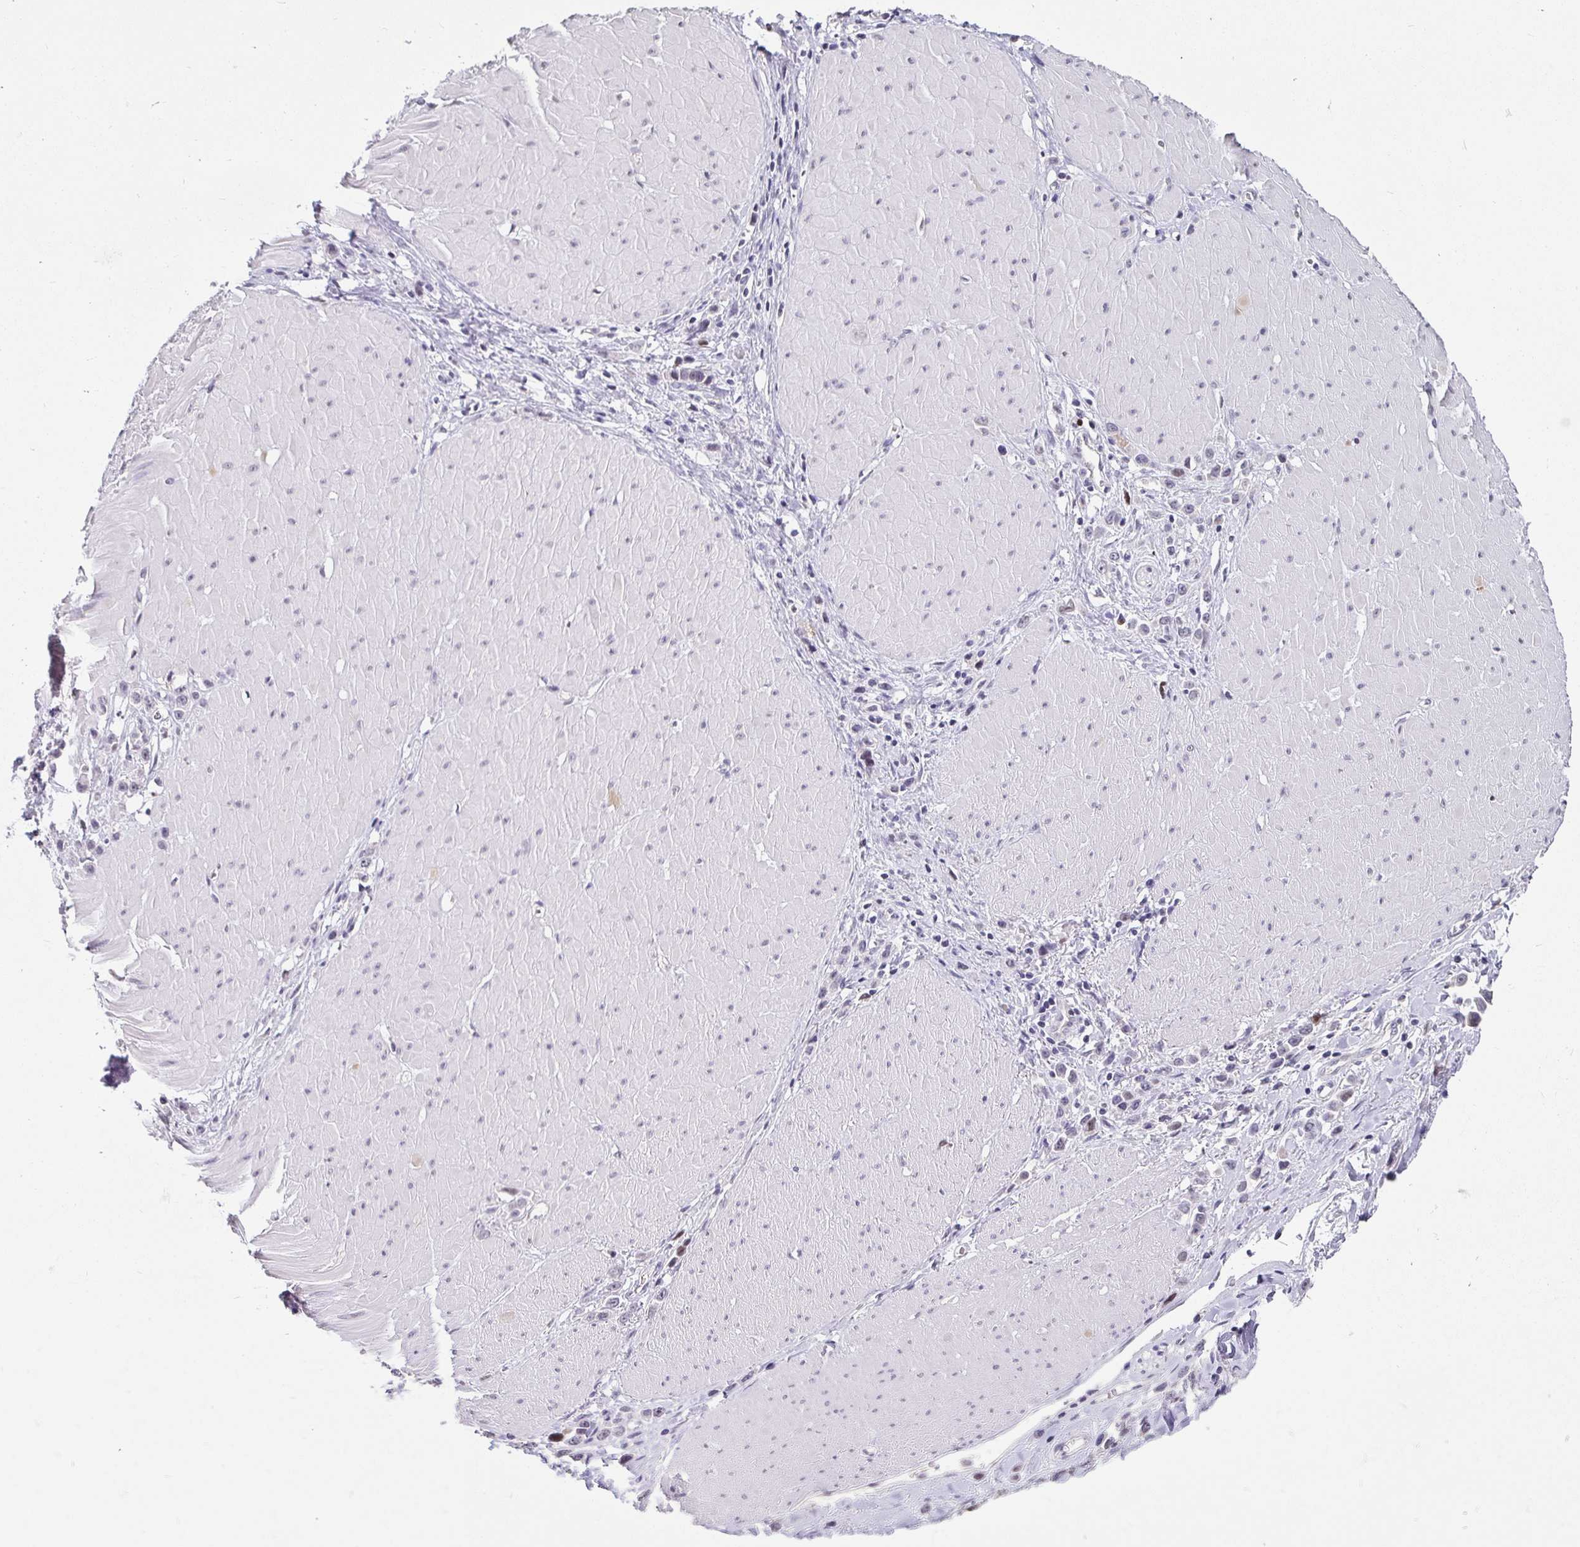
{"staining": {"intensity": "moderate", "quantity": "<25%", "location": "nuclear"}, "tissue": "stomach cancer", "cell_type": "Tumor cells", "image_type": "cancer", "snomed": [{"axis": "morphology", "description": "Adenocarcinoma, NOS"}, {"axis": "topography", "description": "Stomach"}], "caption": "Protein expression analysis of stomach cancer (adenocarcinoma) shows moderate nuclear positivity in approximately <25% of tumor cells. The protein is shown in brown color, while the nuclei are stained blue.", "gene": "ANLN", "patient": {"sex": "male", "age": 47}}